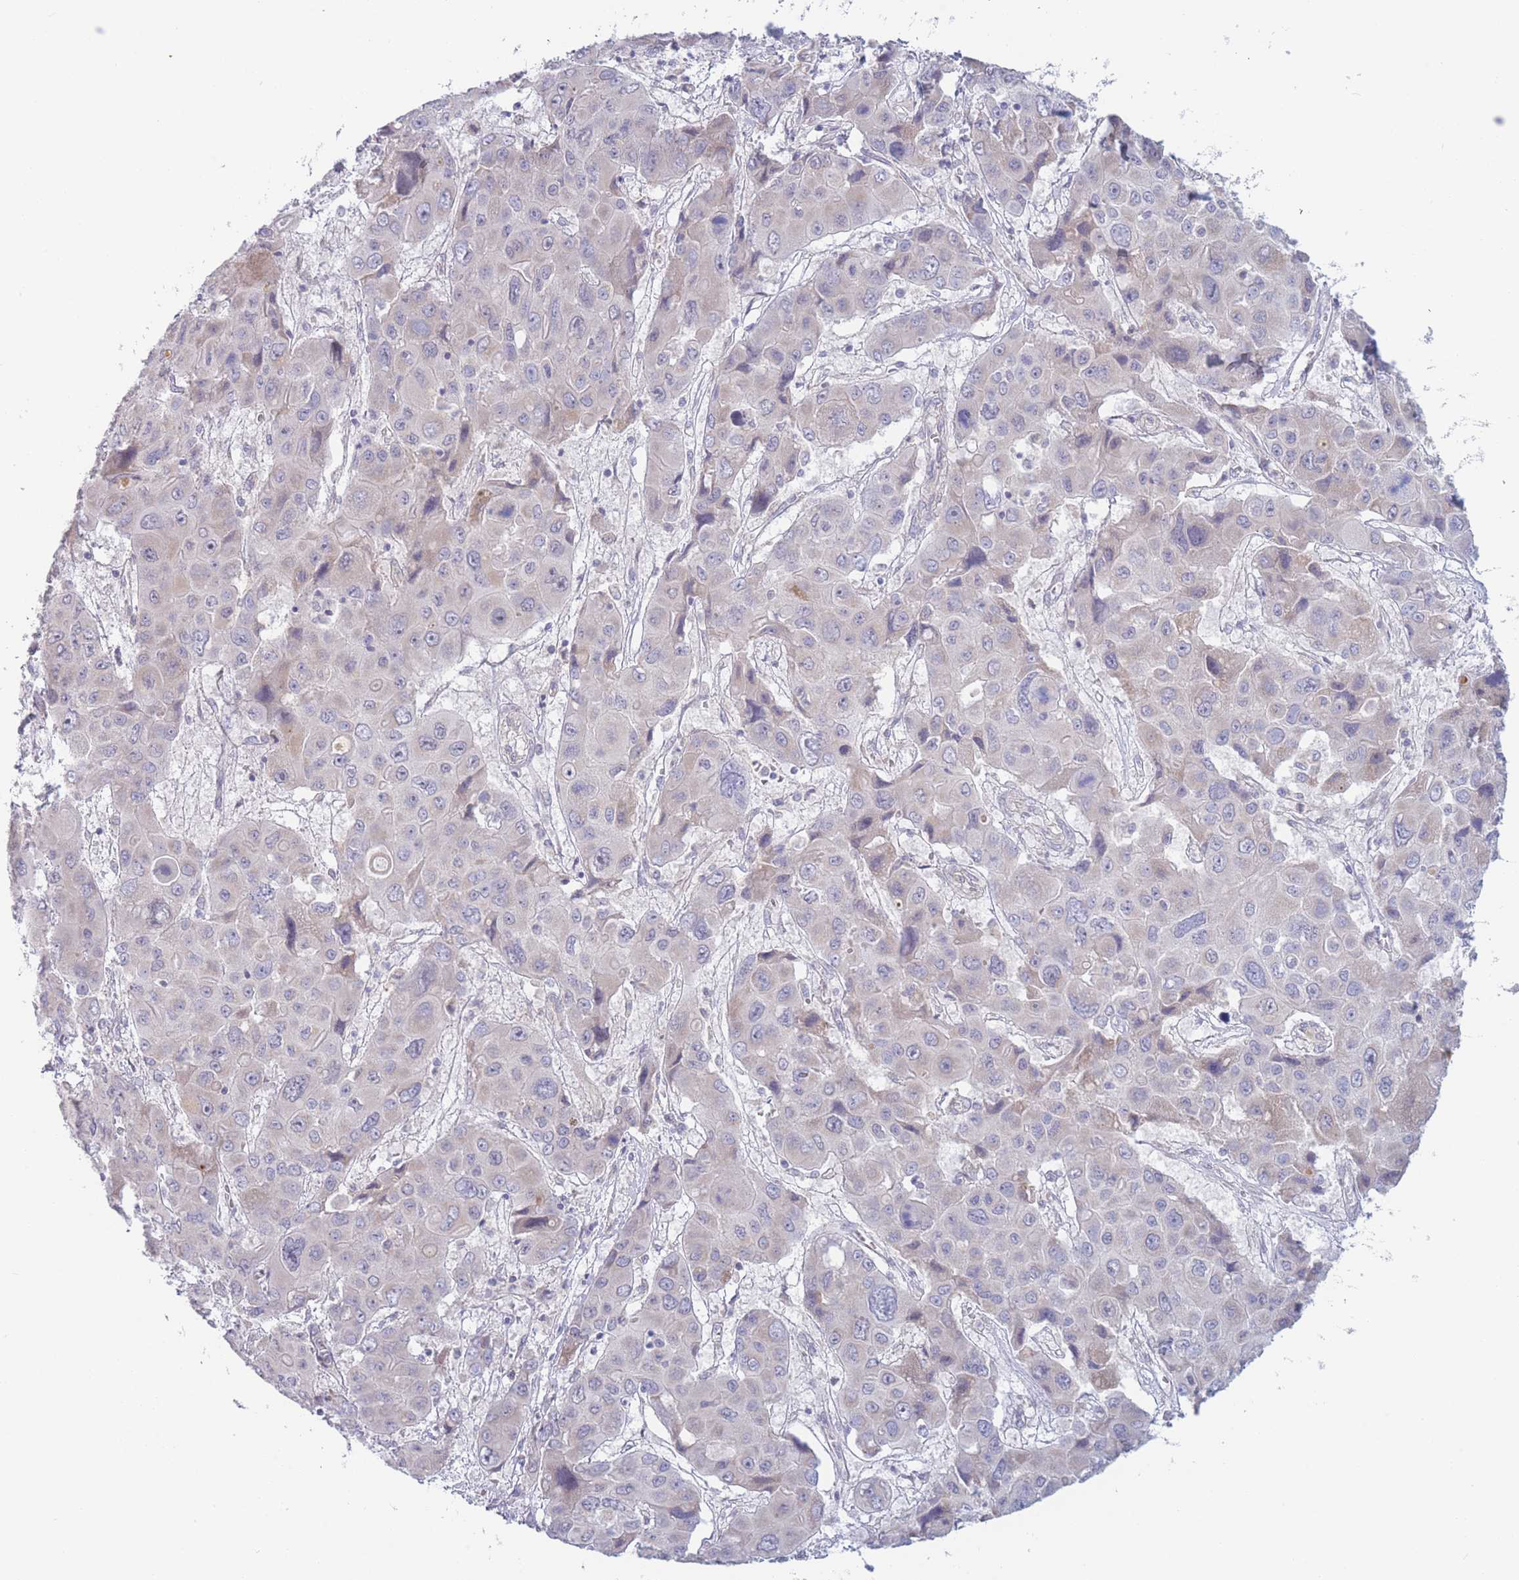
{"staining": {"intensity": "weak", "quantity": "<25%", "location": "cytoplasmic/membranous"}, "tissue": "liver cancer", "cell_type": "Tumor cells", "image_type": "cancer", "snomed": [{"axis": "morphology", "description": "Cholangiocarcinoma"}, {"axis": "topography", "description": "Liver"}], "caption": "The histopathology image reveals no staining of tumor cells in liver cancer.", "gene": "FAM227B", "patient": {"sex": "male", "age": 67}}